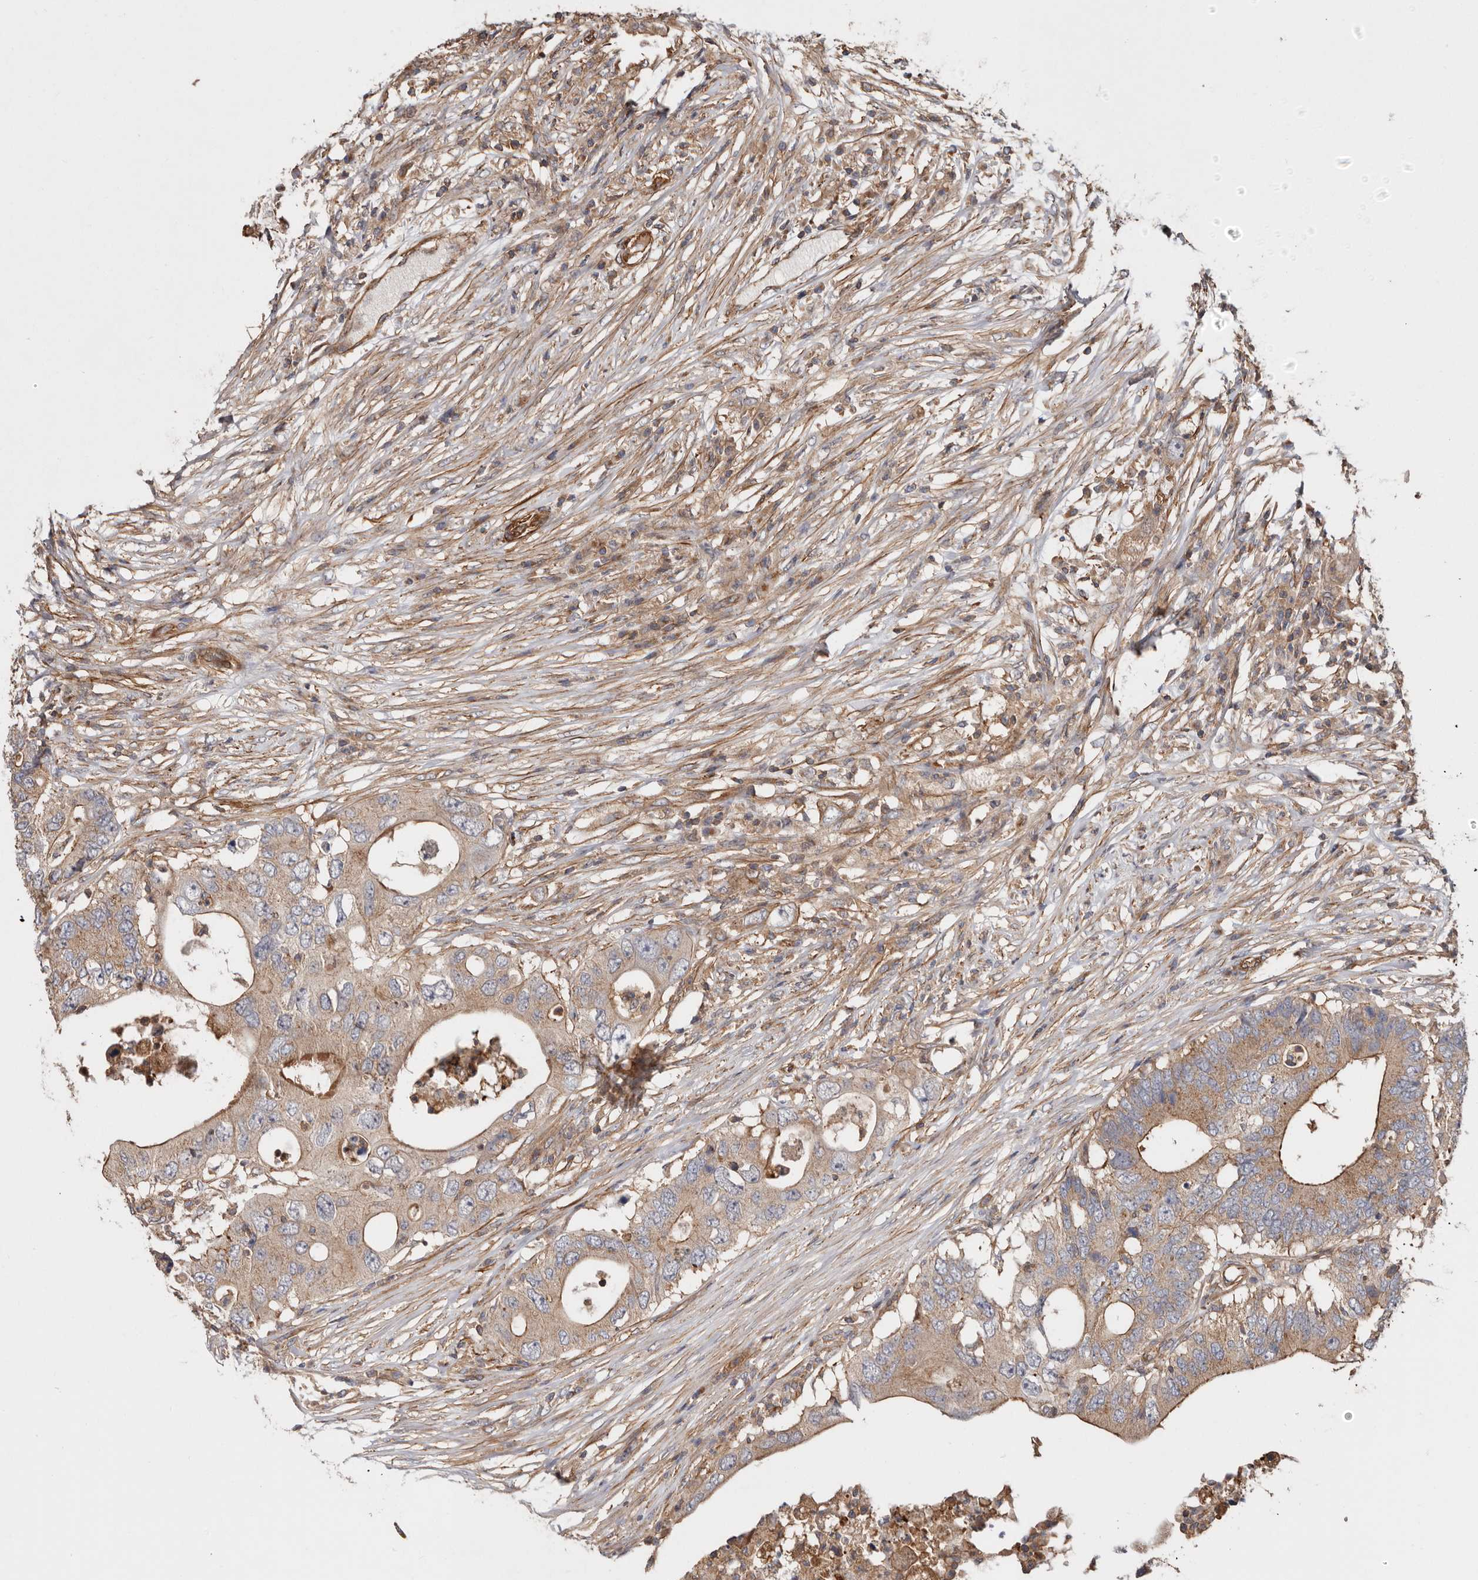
{"staining": {"intensity": "moderate", "quantity": "25%-75%", "location": "cytoplasmic/membranous"}, "tissue": "colorectal cancer", "cell_type": "Tumor cells", "image_type": "cancer", "snomed": [{"axis": "morphology", "description": "Adenocarcinoma, NOS"}, {"axis": "topography", "description": "Colon"}], "caption": "Protein staining by immunohistochemistry (IHC) shows moderate cytoplasmic/membranous positivity in about 25%-75% of tumor cells in adenocarcinoma (colorectal). Using DAB (3,3'-diaminobenzidine) (brown) and hematoxylin (blue) stains, captured at high magnification using brightfield microscopy.", "gene": "TMC7", "patient": {"sex": "male", "age": 71}}